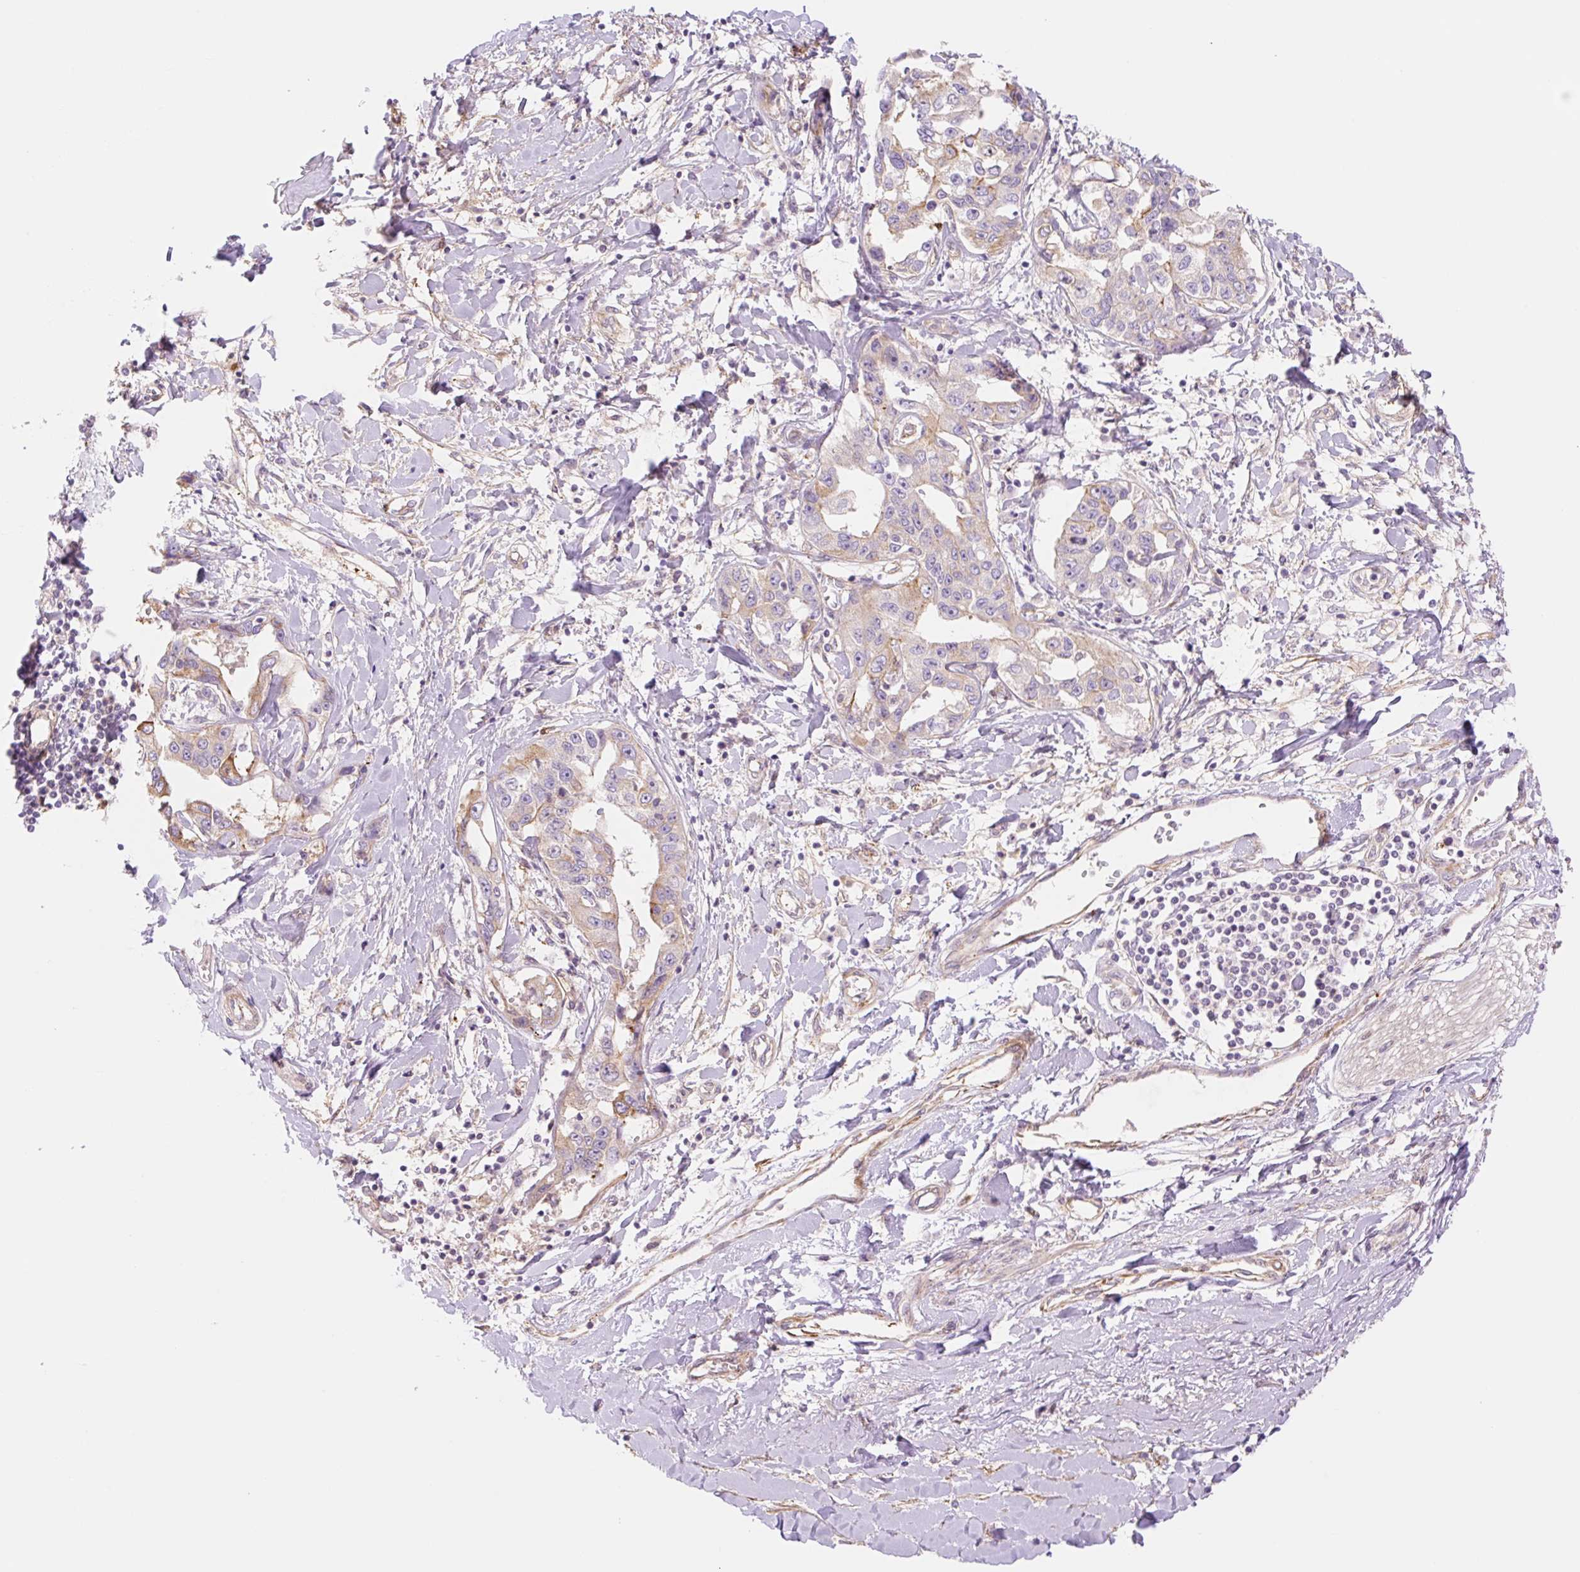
{"staining": {"intensity": "weak", "quantity": "25%-75%", "location": "cytoplasmic/membranous"}, "tissue": "liver cancer", "cell_type": "Tumor cells", "image_type": "cancer", "snomed": [{"axis": "morphology", "description": "Cholangiocarcinoma"}, {"axis": "topography", "description": "Liver"}], "caption": "This image demonstrates immunohistochemistry staining of liver cancer (cholangiocarcinoma), with low weak cytoplasmic/membranous positivity in about 25%-75% of tumor cells.", "gene": "NLRP5", "patient": {"sex": "male", "age": 59}}